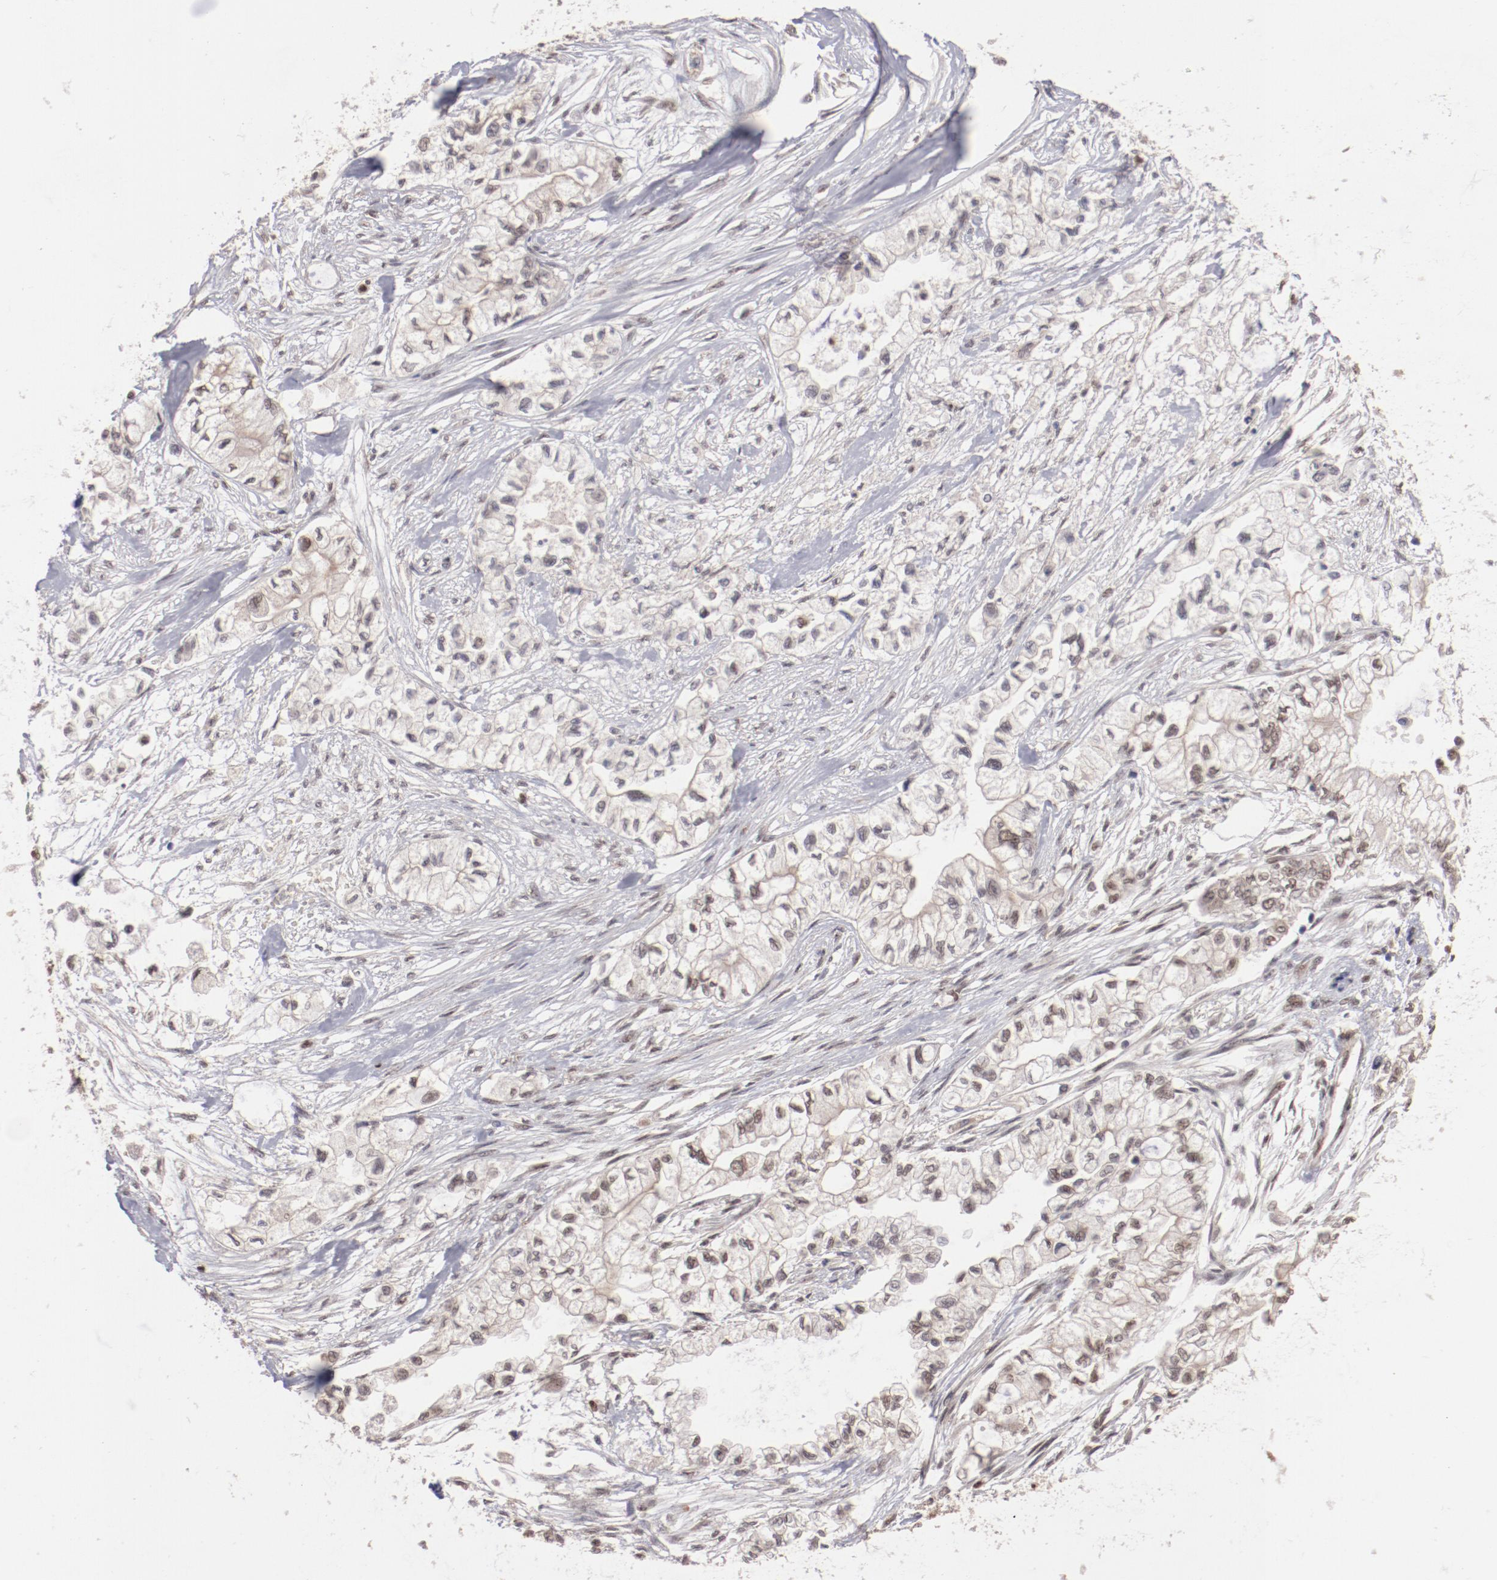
{"staining": {"intensity": "weak", "quantity": ">75%", "location": "nuclear"}, "tissue": "pancreatic cancer", "cell_type": "Tumor cells", "image_type": "cancer", "snomed": [{"axis": "morphology", "description": "Adenocarcinoma, NOS"}, {"axis": "topography", "description": "Pancreas"}], "caption": "The image displays immunohistochemical staining of pancreatic cancer. There is weak nuclear positivity is present in about >75% of tumor cells. Nuclei are stained in blue.", "gene": "NFE2", "patient": {"sex": "male", "age": 79}}